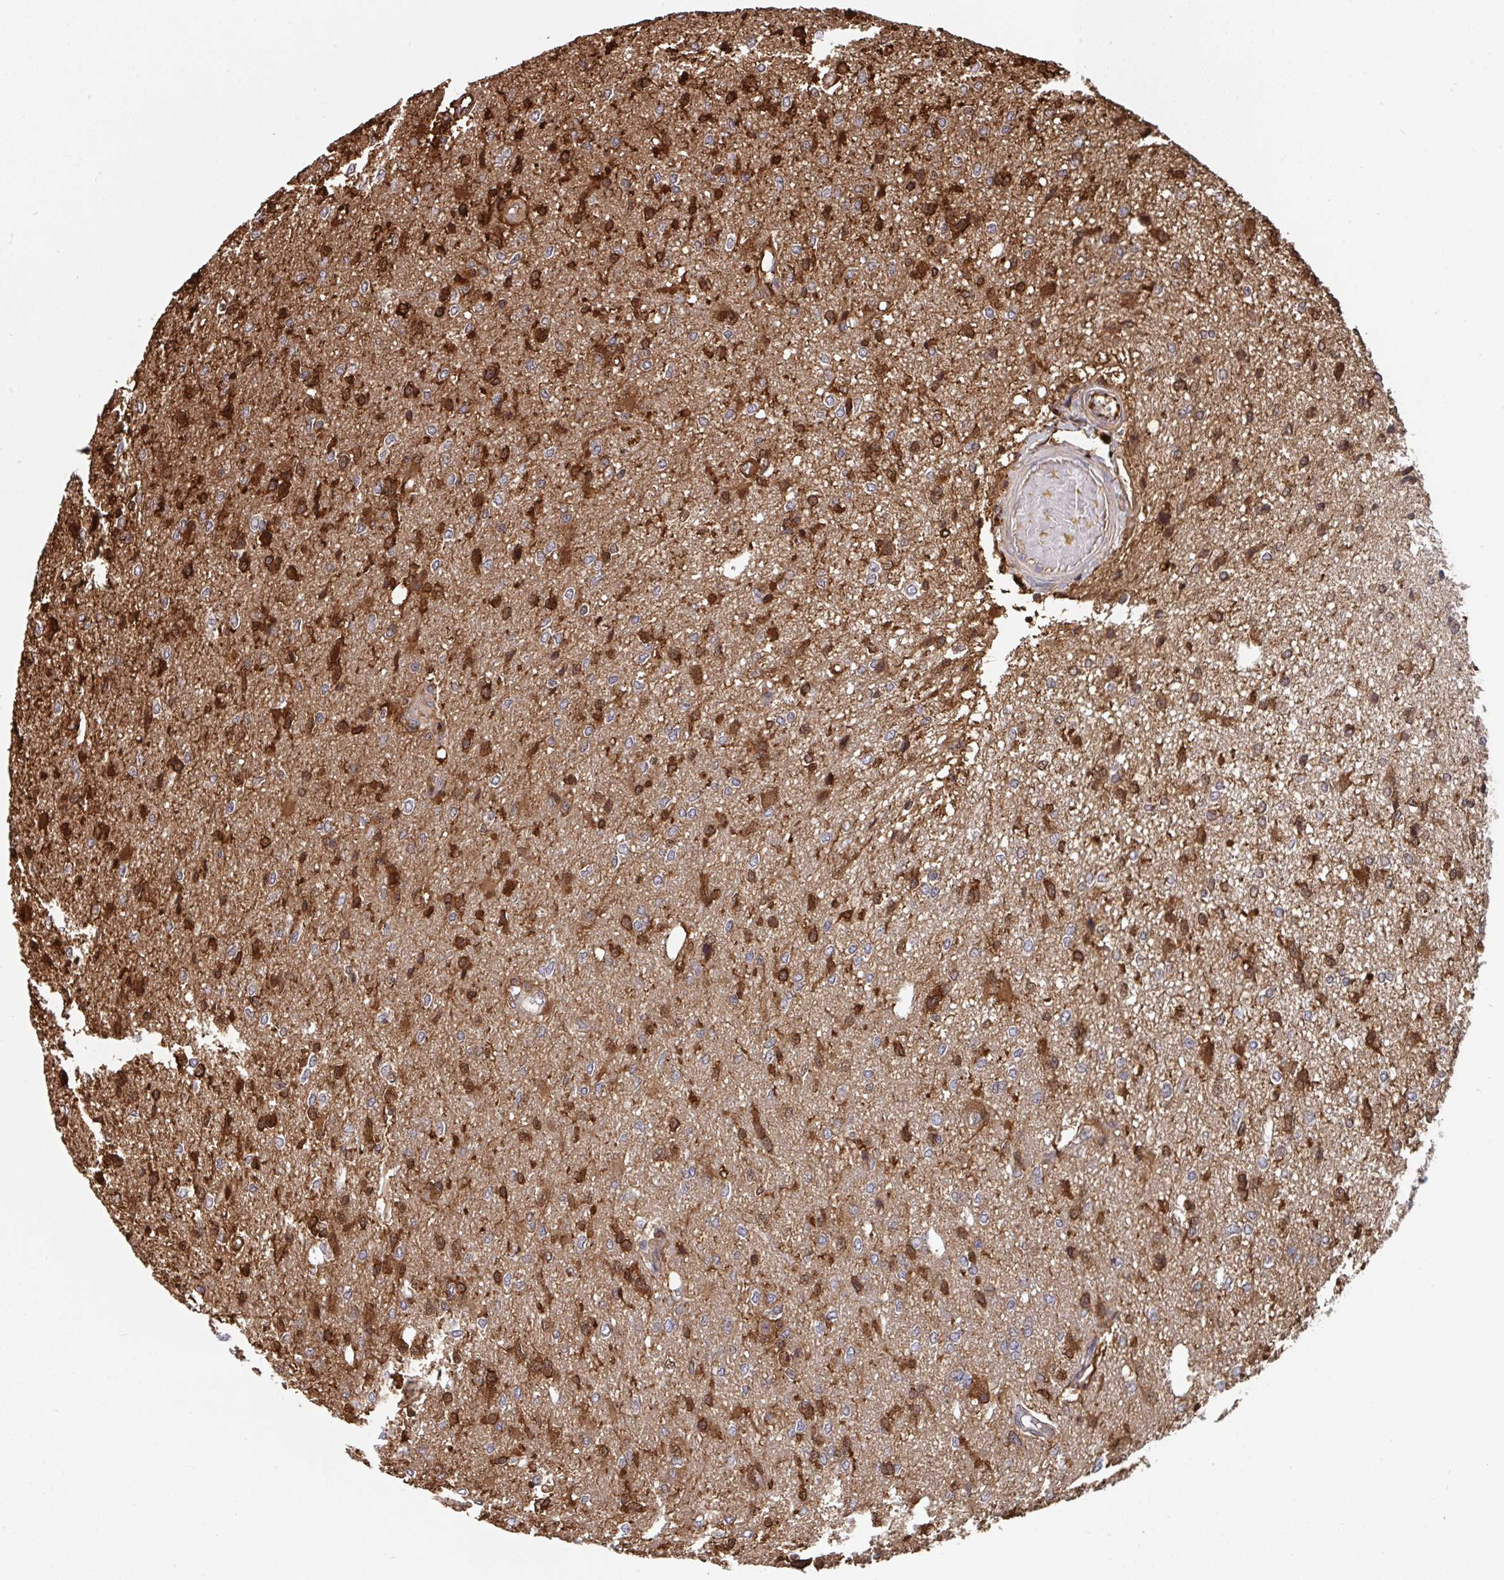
{"staining": {"intensity": "strong", "quantity": "25%-75%", "location": "cytoplasmic/membranous,nuclear"}, "tissue": "glioma", "cell_type": "Tumor cells", "image_type": "cancer", "snomed": [{"axis": "morphology", "description": "Glioma, malignant, Low grade"}, {"axis": "topography", "description": "Brain"}], "caption": "Immunohistochemistry (IHC) (DAB) staining of malignant low-grade glioma displays strong cytoplasmic/membranous and nuclear protein positivity in about 25%-75% of tumor cells. The staining was performed using DAB (3,3'-diaminobenzidine), with brown indicating positive protein expression. Nuclei are stained blue with hematoxylin.", "gene": "TIGAR", "patient": {"sex": "male", "age": 26}}